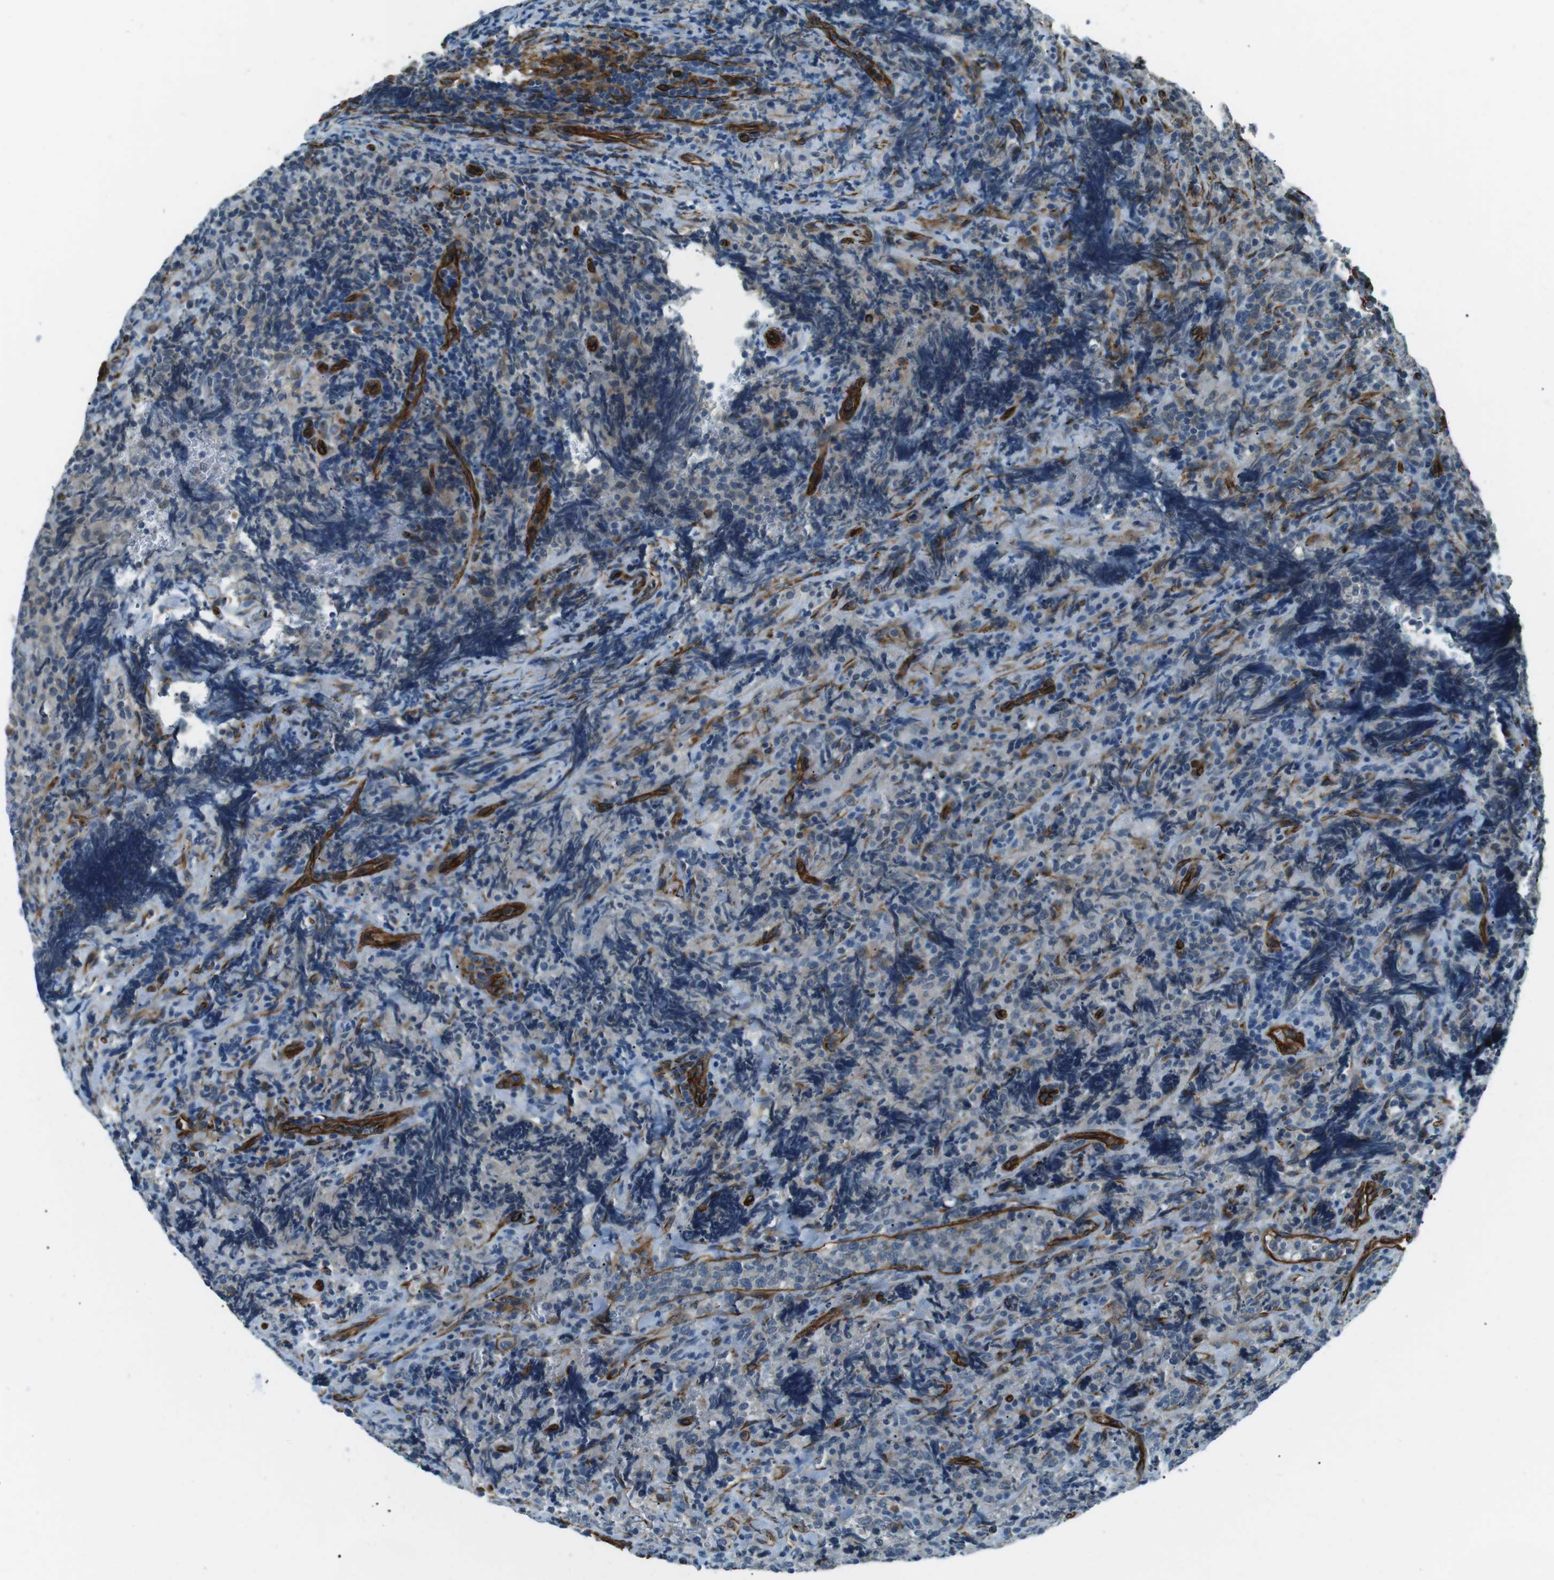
{"staining": {"intensity": "weak", "quantity": "<25%", "location": "cytoplasmic/membranous"}, "tissue": "lymphoma", "cell_type": "Tumor cells", "image_type": "cancer", "snomed": [{"axis": "morphology", "description": "Malignant lymphoma, non-Hodgkin's type, High grade"}, {"axis": "topography", "description": "Tonsil"}], "caption": "Immunohistochemistry photomicrograph of neoplastic tissue: human lymphoma stained with DAB exhibits no significant protein staining in tumor cells. Nuclei are stained in blue.", "gene": "ODR4", "patient": {"sex": "female", "age": 36}}